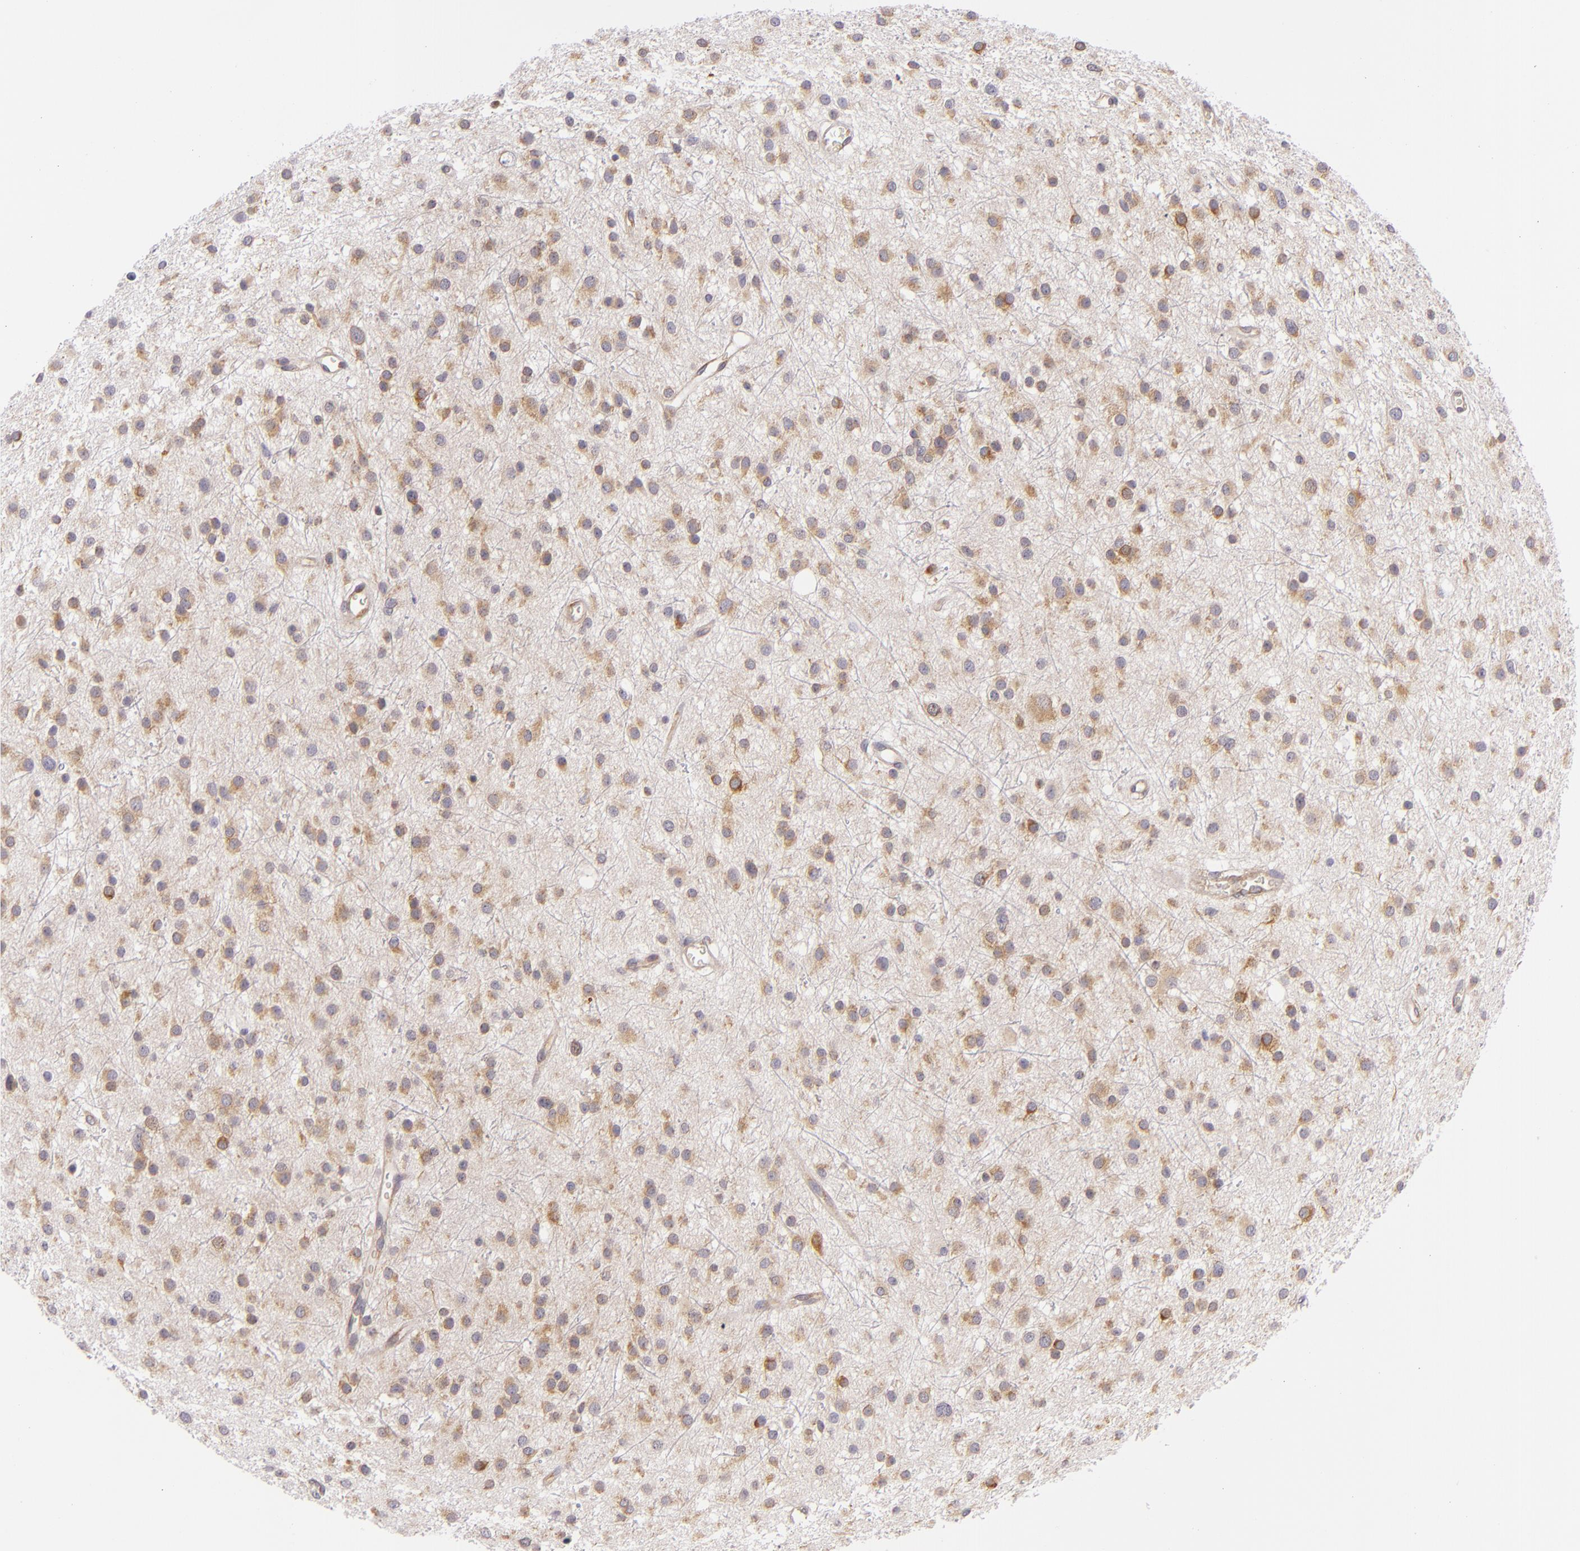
{"staining": {"intensity": "weak", "quantity": "25%-75%", "location": "cytoplasmic/membranous"}, "tissue": "glioma", "cell_type": "Tumor cells", "image_type": "cancer", "snomed": [{"axis": "morphology", "description": "Glioma, malignant, Low grade"}, {"axis": "topography", "description": "Brain"}], "caption": "A photomicrograph showing weak cytoplasmic/membranous staining in about 25%-75% of tumor cells in low-grade glioma (malignant), as visualized by brown immunohistochemical staining.", "gene": "UPF3B", "patient": {"sex": "female", "age": 36}}